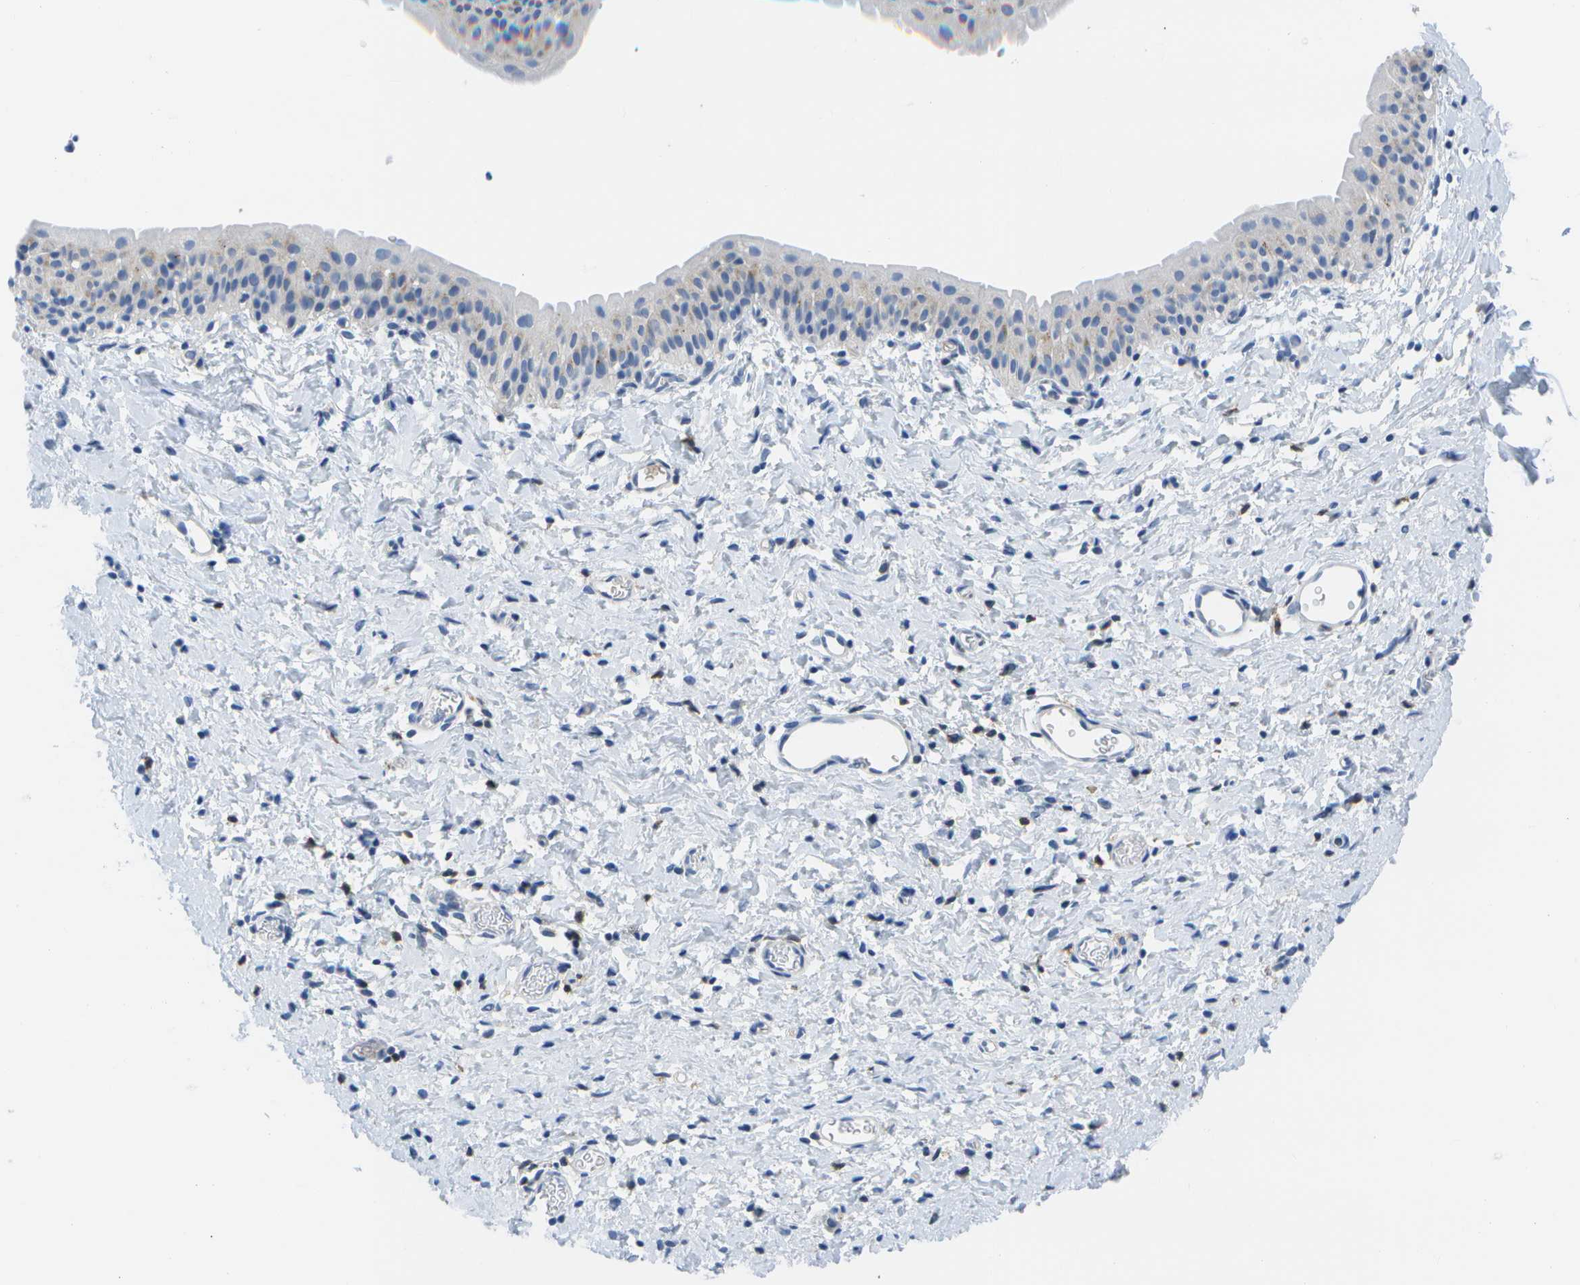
{"staining": {"intensity": "negative", "quantity": "none", "location": "none"}, "tissue": "smooth muscle", "cell_type": "Smooth muscle cells", "image_type": "normal", "snomed": [{"axis": "morphology", "description": "Normal tissue, NOS"}, {"axis": "topography", "description": "Smooth muscle"}], "caption": "High magnification brightfield microscopy of benign smooth muscle stained with DAB (3,3'-diaminobenzidine) (brown) and counterstained with hematoxylin (blue): smooth muscle cells show no significant expression.", "gene": "MS4A1", "patient": {"sex": "male", "age": 16}}